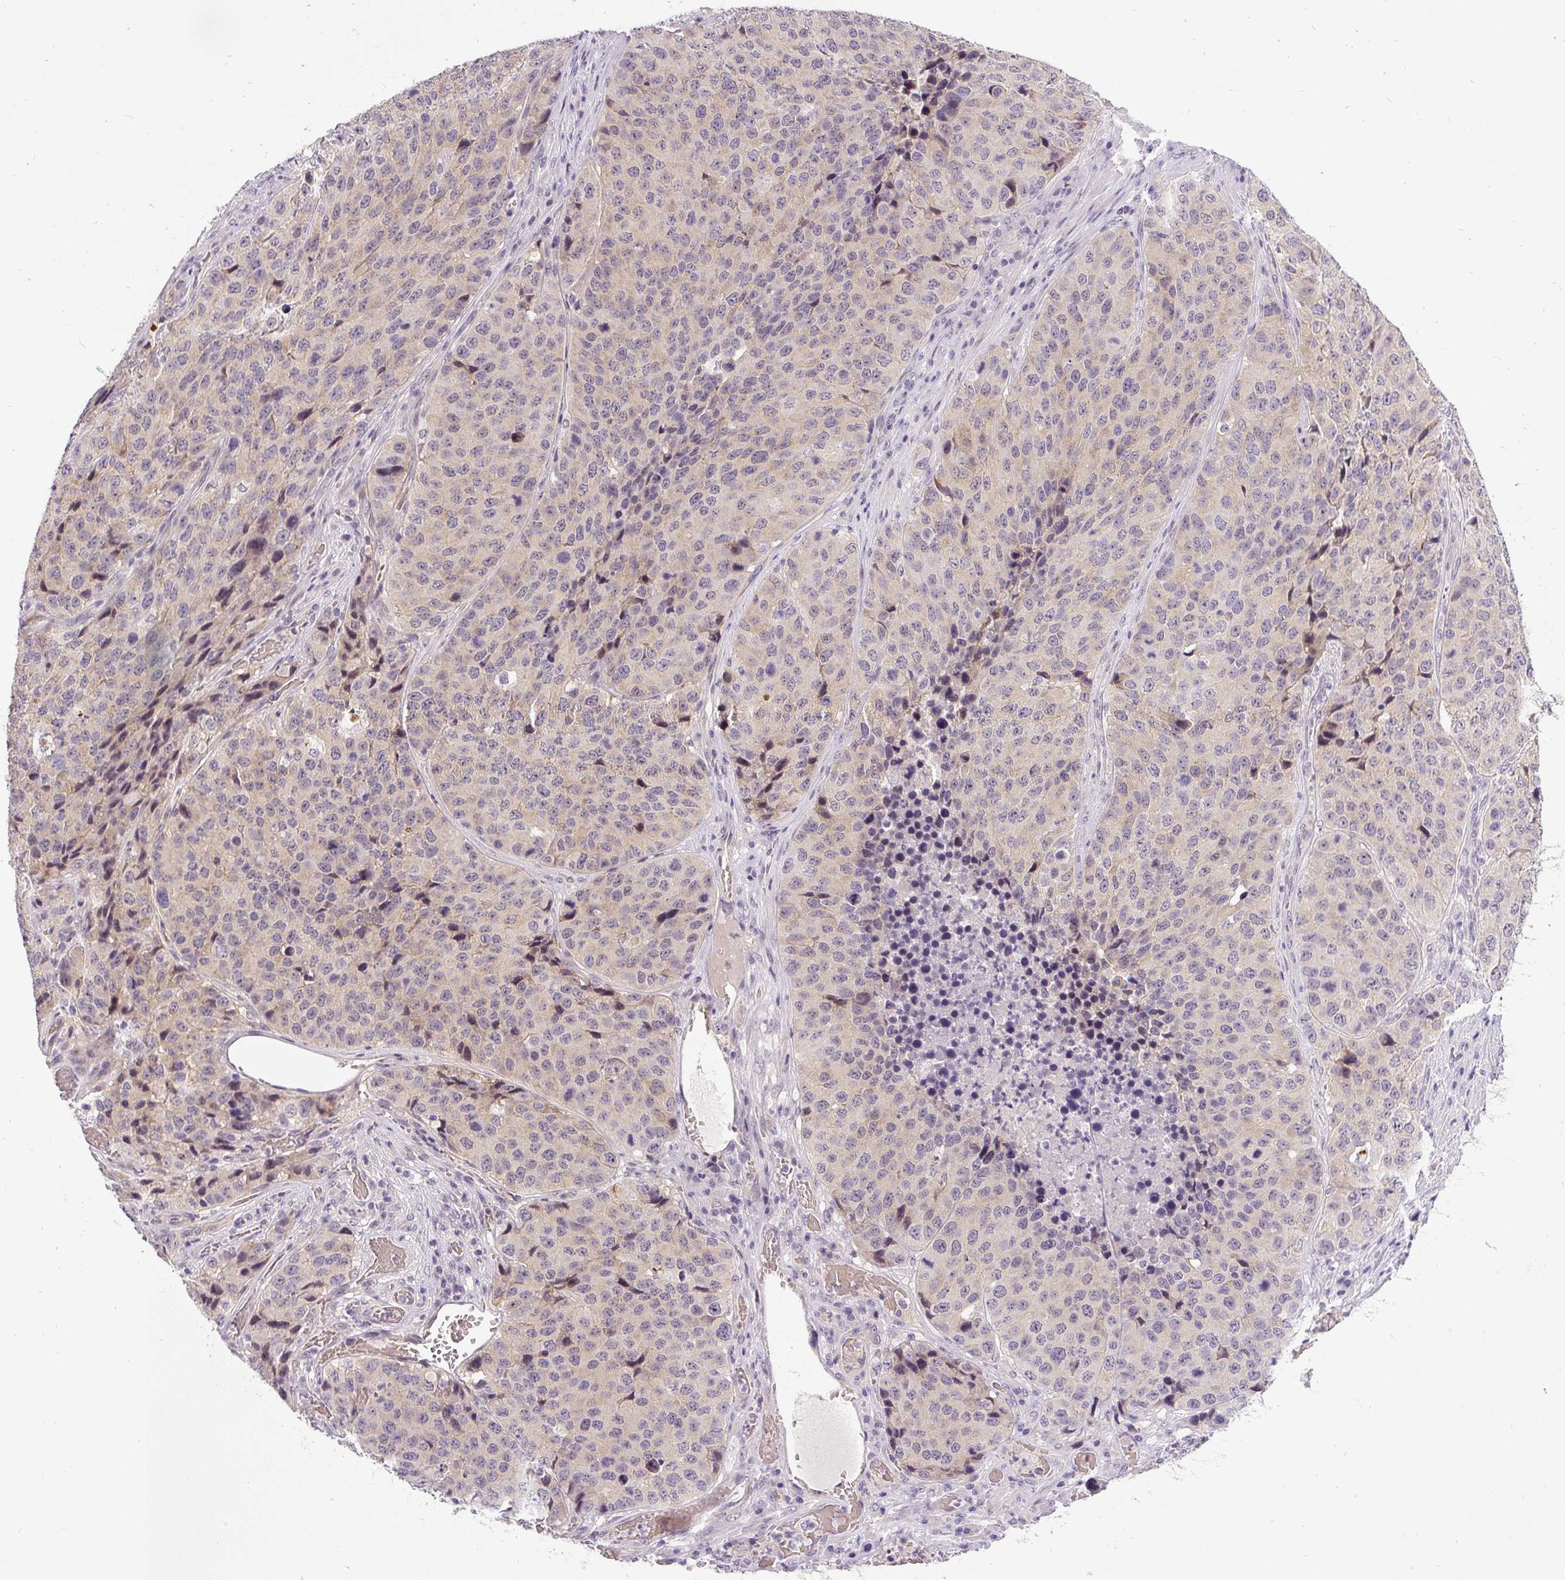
{"staining": {"intensity": "weak", "quantity": "25%-75%", "location": "cytoplasmic/membranous,nuclear"}, "tissue": "stomach cancer", "cell_type": "Tumor cells", "image_type": "cancer", "snomed": [{"axis": "morphology", "description": "Adenocarcinoma, NOS"}, {"axis": "topography", "description": "Stomach"}], "caption": "Protein staining of stomach cancer (adenocarcinoma) tissue demonstrates weak cytoplasmic/membranous and nuclear positivity in approximately 25%-75% of tumor cells.", "gene": "FAM117B", "patient": {"sex": "male", "age": 71}}